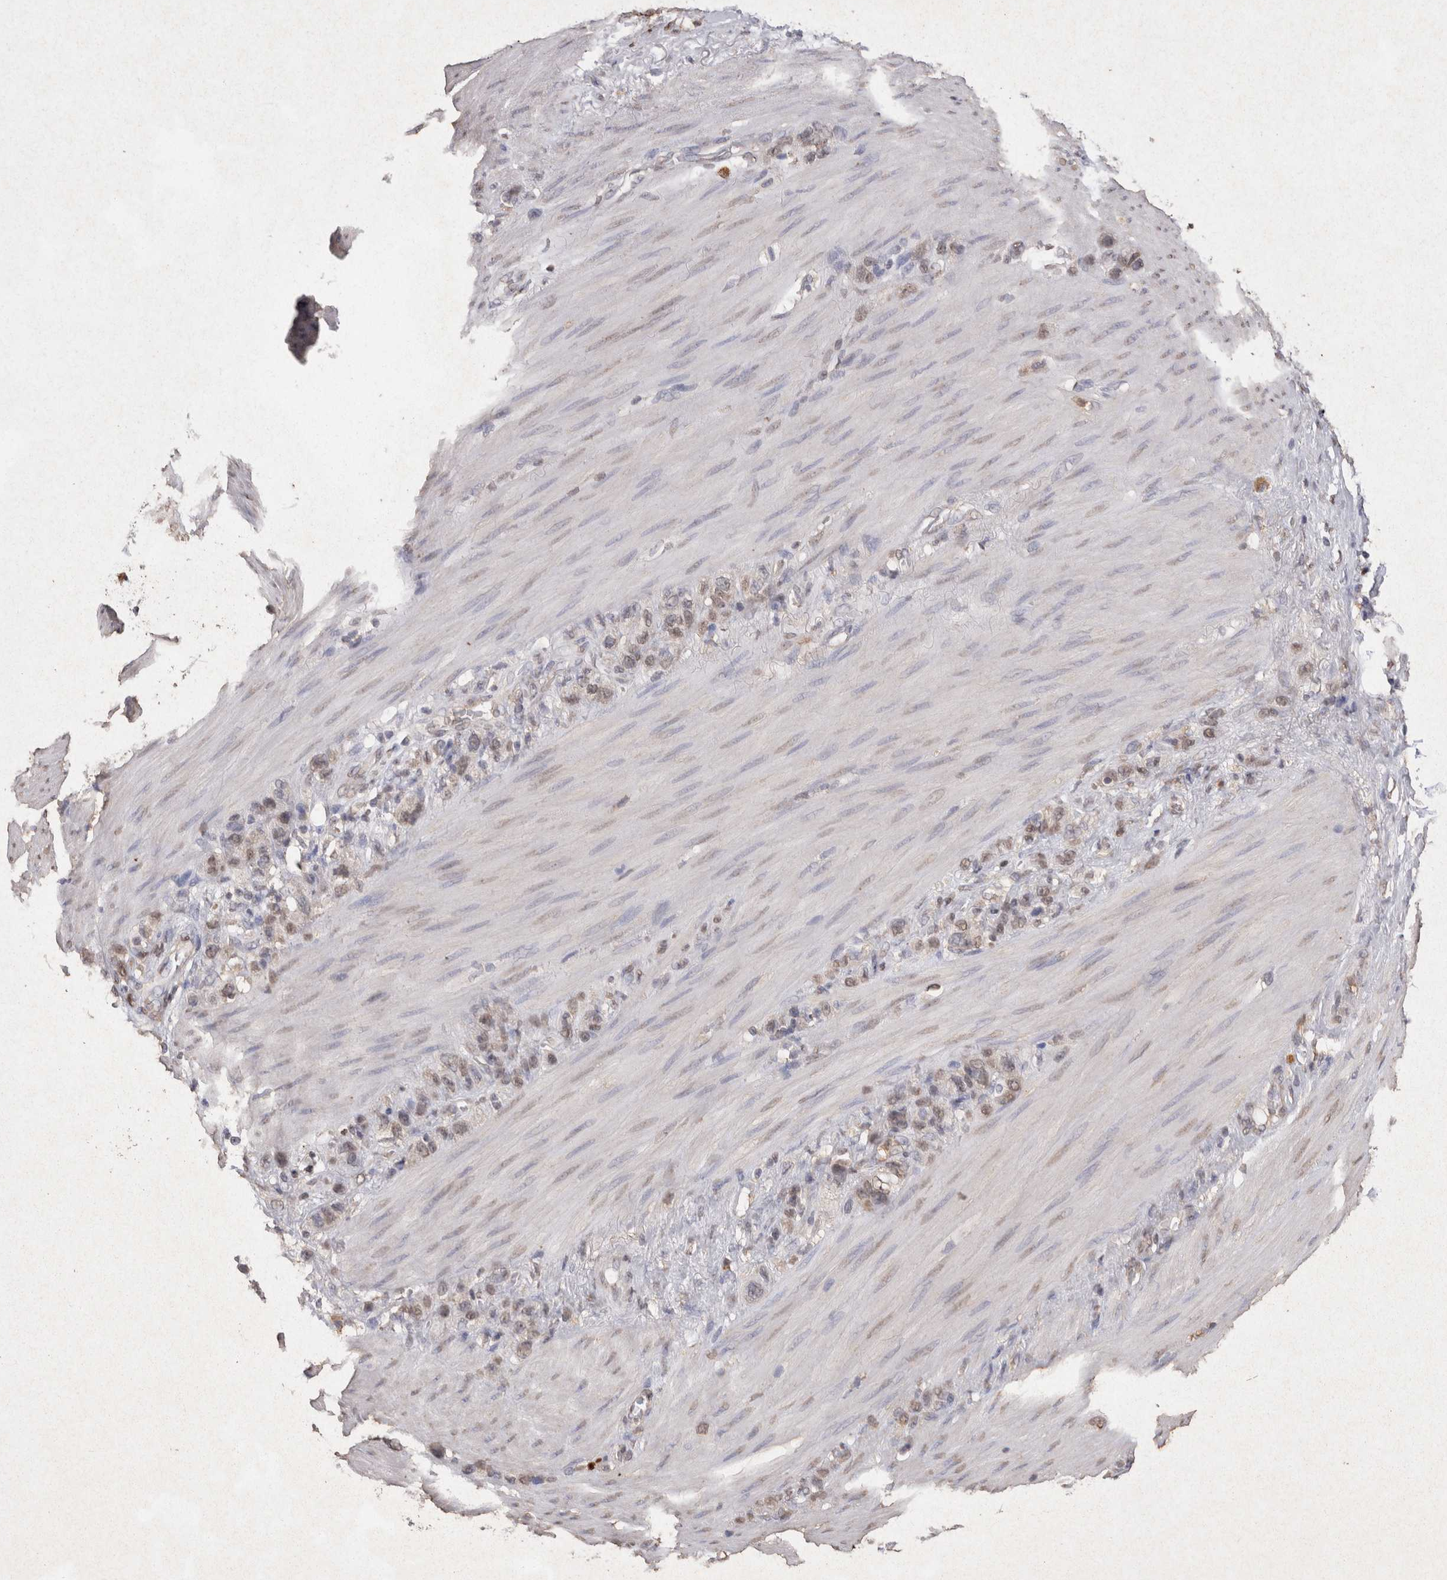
{"staining": {"intensity": "weak", "quantity": "<25%", "location": "nuclear"}, "tissue": "stomach cancer", "cell_type": "Tumor cells", "image_type": "cancer", "snomed": [{"axis": "morphology", "description": "Adenocarcinoma, NOS"}, {"axis": "morphology", "description": "Adenocarcinoma, High grade"}, {"axis": "topography", "description": "Stomach, upper"}, {"axis": "topography", "description": "Stomach, lower"}], "caption": "Tumor cells show no significant protein staining in high-grade adenocarcinoma (stomach).", "gene": "GRK5", "patient": {"sex": "female", "age": 65}}